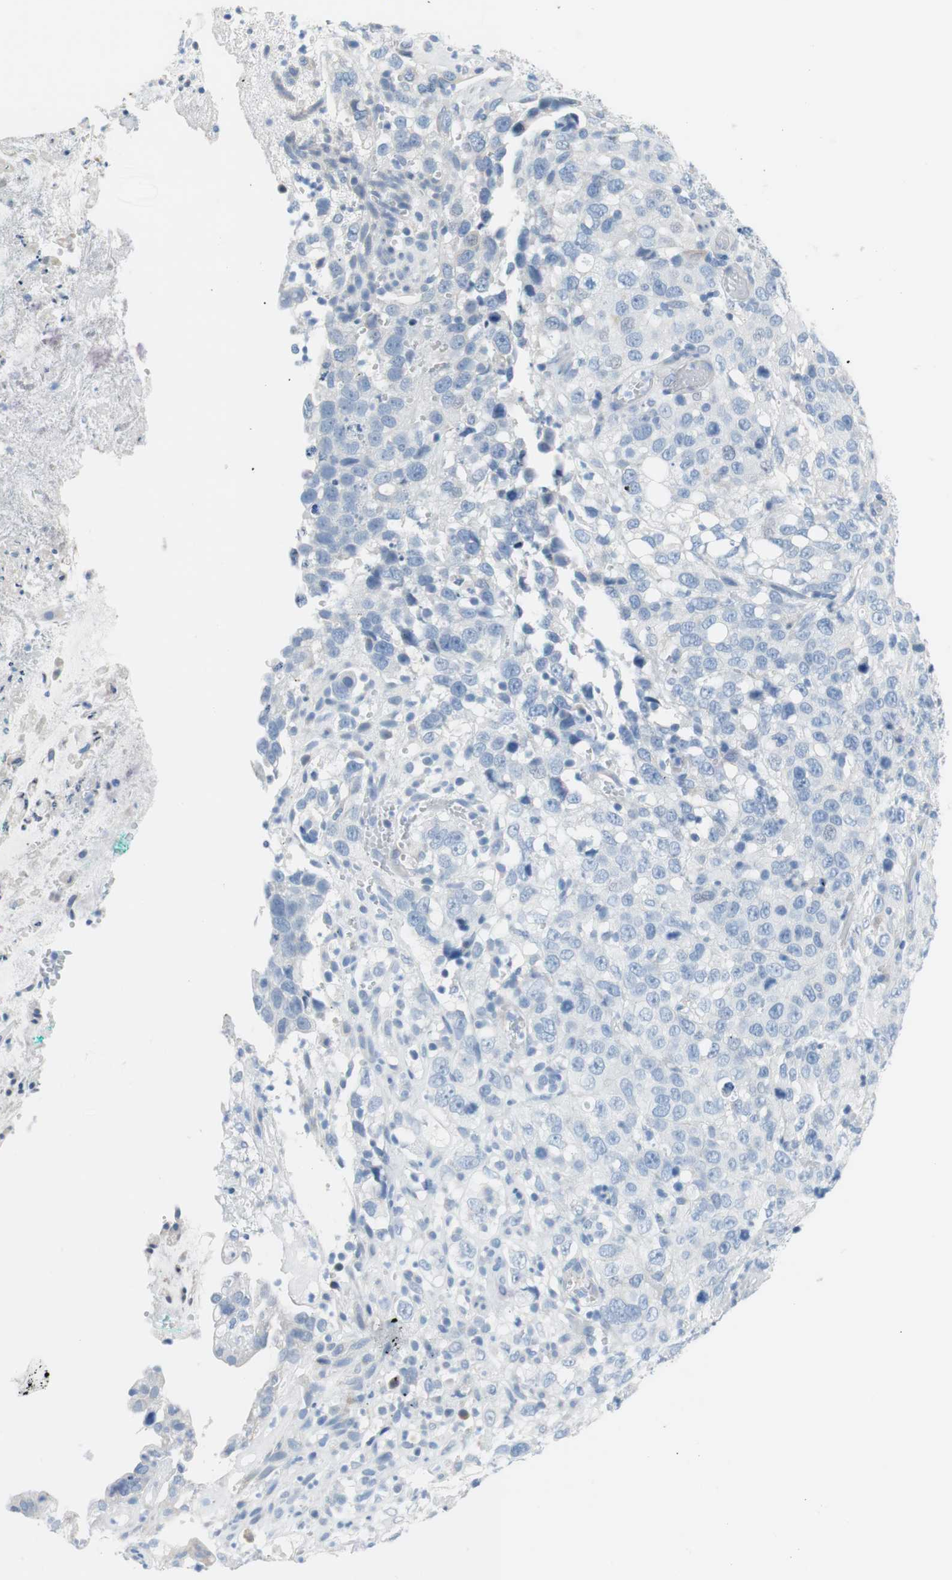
{"staining": {"intensity": "negative", "quantity": "none", "location": "none"}, "tissue": "stomach cancer", "cell_type": "Tumor cells", "image_type": "cancer", "snomed": [{"axis": "morphology", "description": "Normal tissue, NOS"}, {"axis": "morphology", "description": "Adenocarcinoma, NOS"}, {"axis": "topography", "description": "Stomach"}], "caption": "There is no significant positivity in tumor cells of stomach adenocarcinoma.", "gene": "MYH1", "patient": {"sex": "male", "age": 48}}